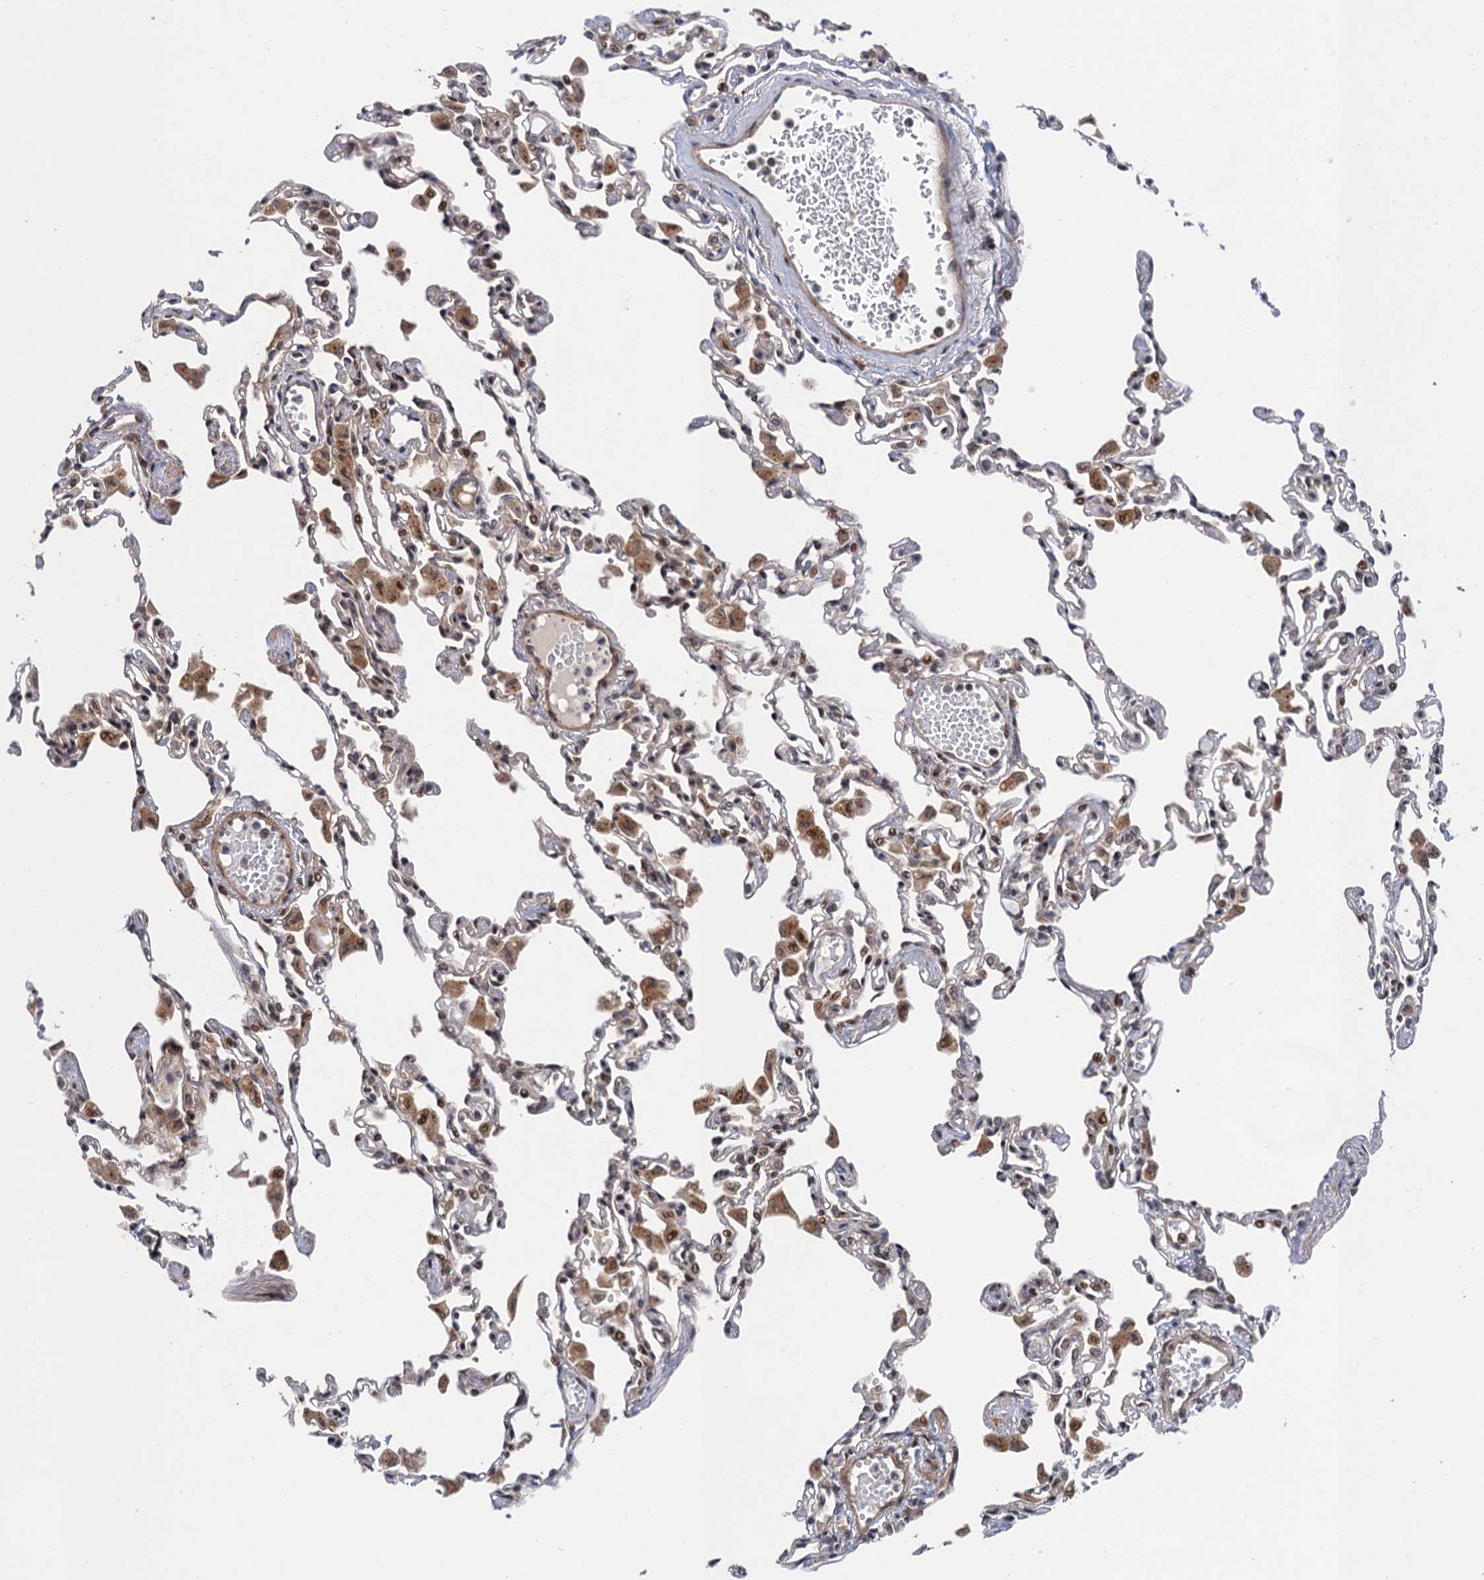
{"staining": {"intensity": "weak", "quantity": "25%-75%", "location": "nuclear"}, "tissue": "lung", "cell_type": "Alveolar cells", "image_type": "normal", "snomed": [{"axis": "morphology", "description": "Normal tissue, NOS"}, {"axis": "topography", "description": "Bronchus"}, {"axis": "topography", "description": "Lung"}], "caption": "This image displays immunohistochemistry staining of benign lung, with low weak nuclear positivity in approximately 25%-75% of alveolar cells.", "gene": "NEK8", "patient": {"sex": "female", "age": 49}}